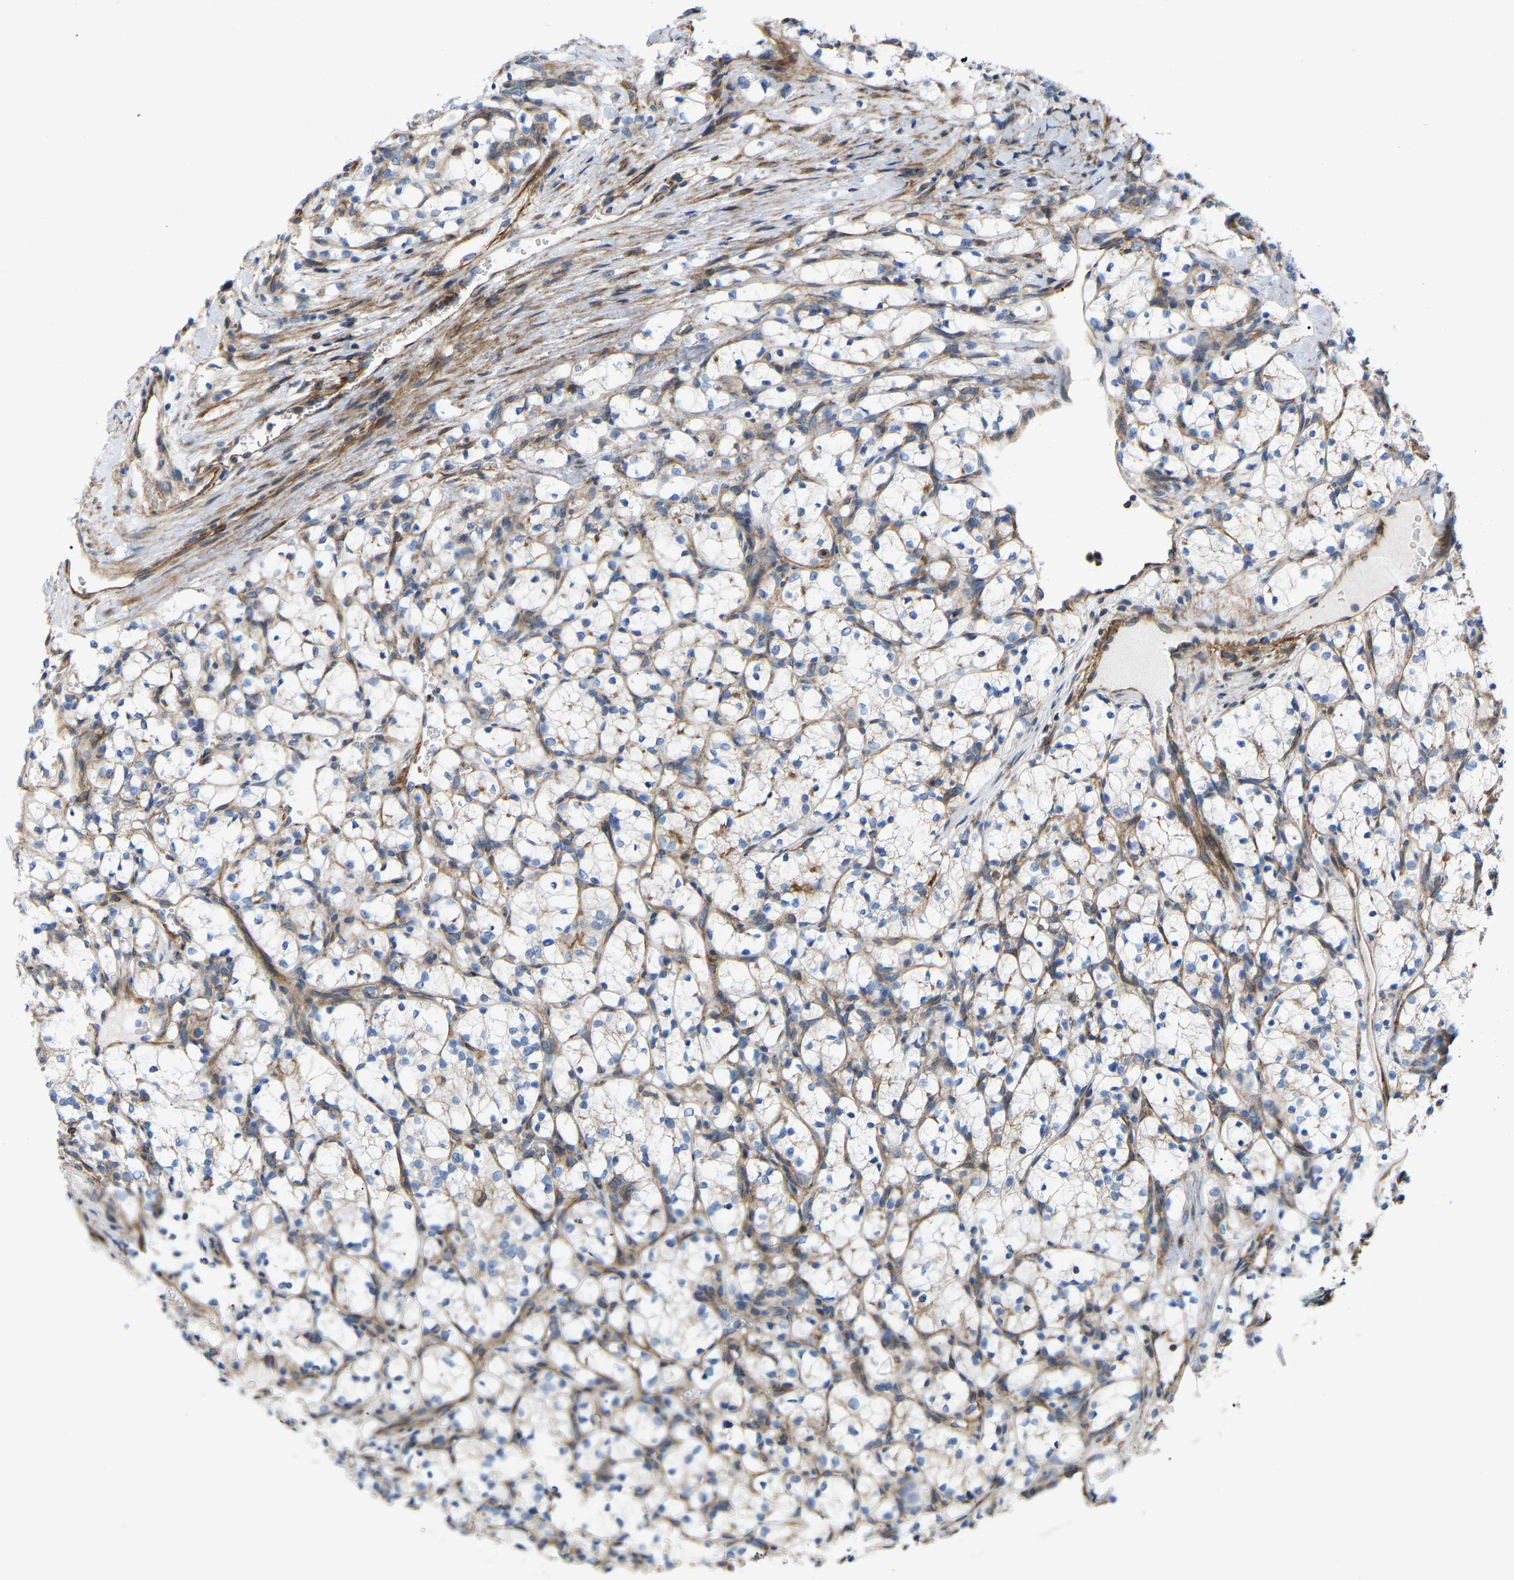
{"staining": {"intensity": "weak", "quantity": ">75%", "location": "cytoplasmic/membranous"}, "tissue": "renal cancer", "cell_type": "Tumor cells", "image_type": "cancer", "snomed": [{"axis": "morphology", "description": "Adenocarcinoma, NOS"}, {"axis": "topography", "description": "Kidney"}], "caption": "Brown immunohistochemical staining in renal cancer (adenocarcinoma) displays weak cytoplasmic/membranous expression in approximately >75% of tumor cells.", "gene": "TOR1B", "patient": {"sex": "female", "age": 69}}